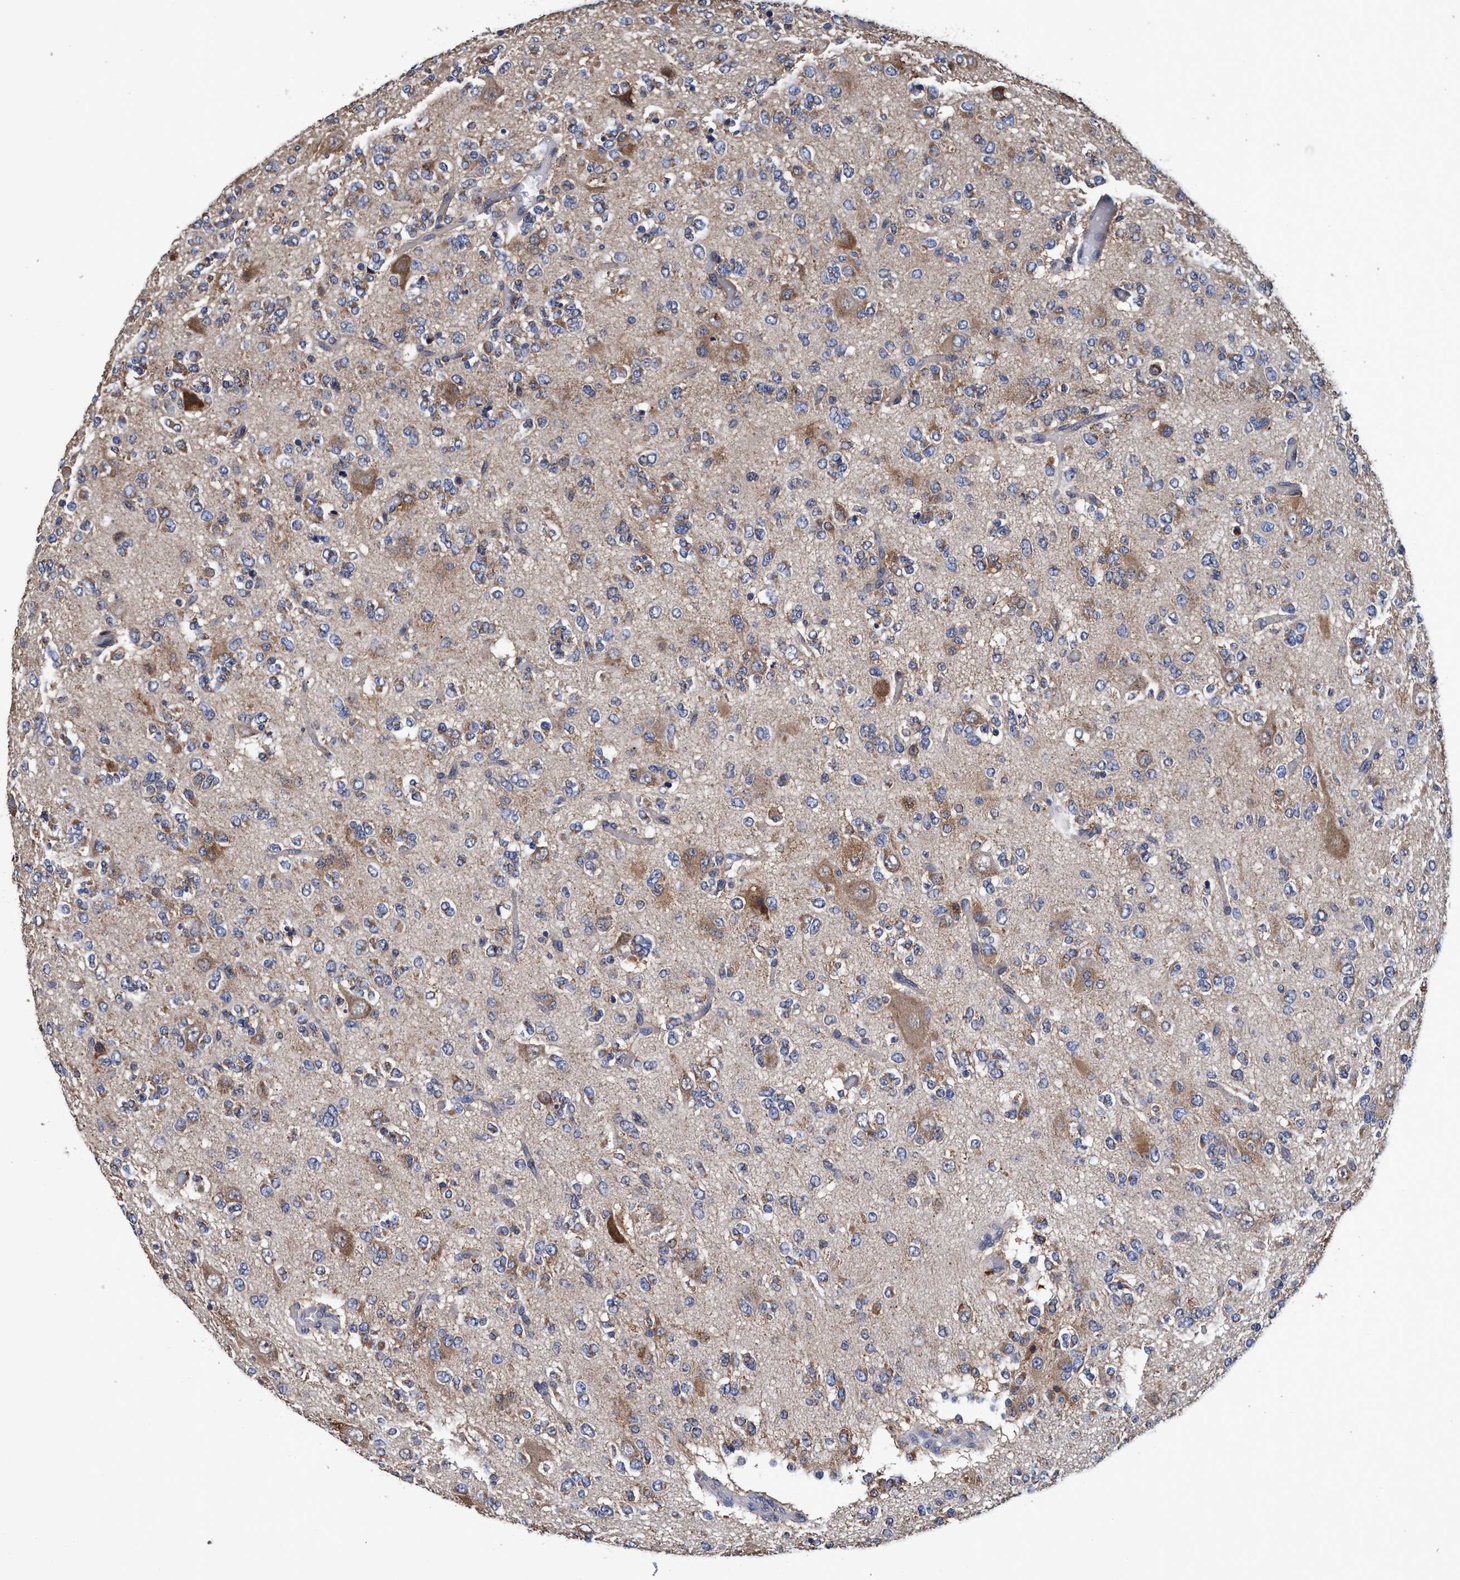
{"staining": {"intensity": "moderate", "quantity": "<25%", "location": "cytoplasmic/membranous"}, "tissue": "glioma", "cell_type": "Tumor cells", "image_type": "cancer", "snomed": [{"axis": "morphology", "description": "Glioma, malignant, Low grade"}, {"axis": "topography", "description": "Brain"}], "caption": "This photomicrograph displays immunohistochemistry (IHC) staining of glioma, with low moderate cytoplasmic/membranous expression in approximately <25% of tumor cells.", "gene": "CALCOCO2", "patient": {"sex": "male", "age": 38}}